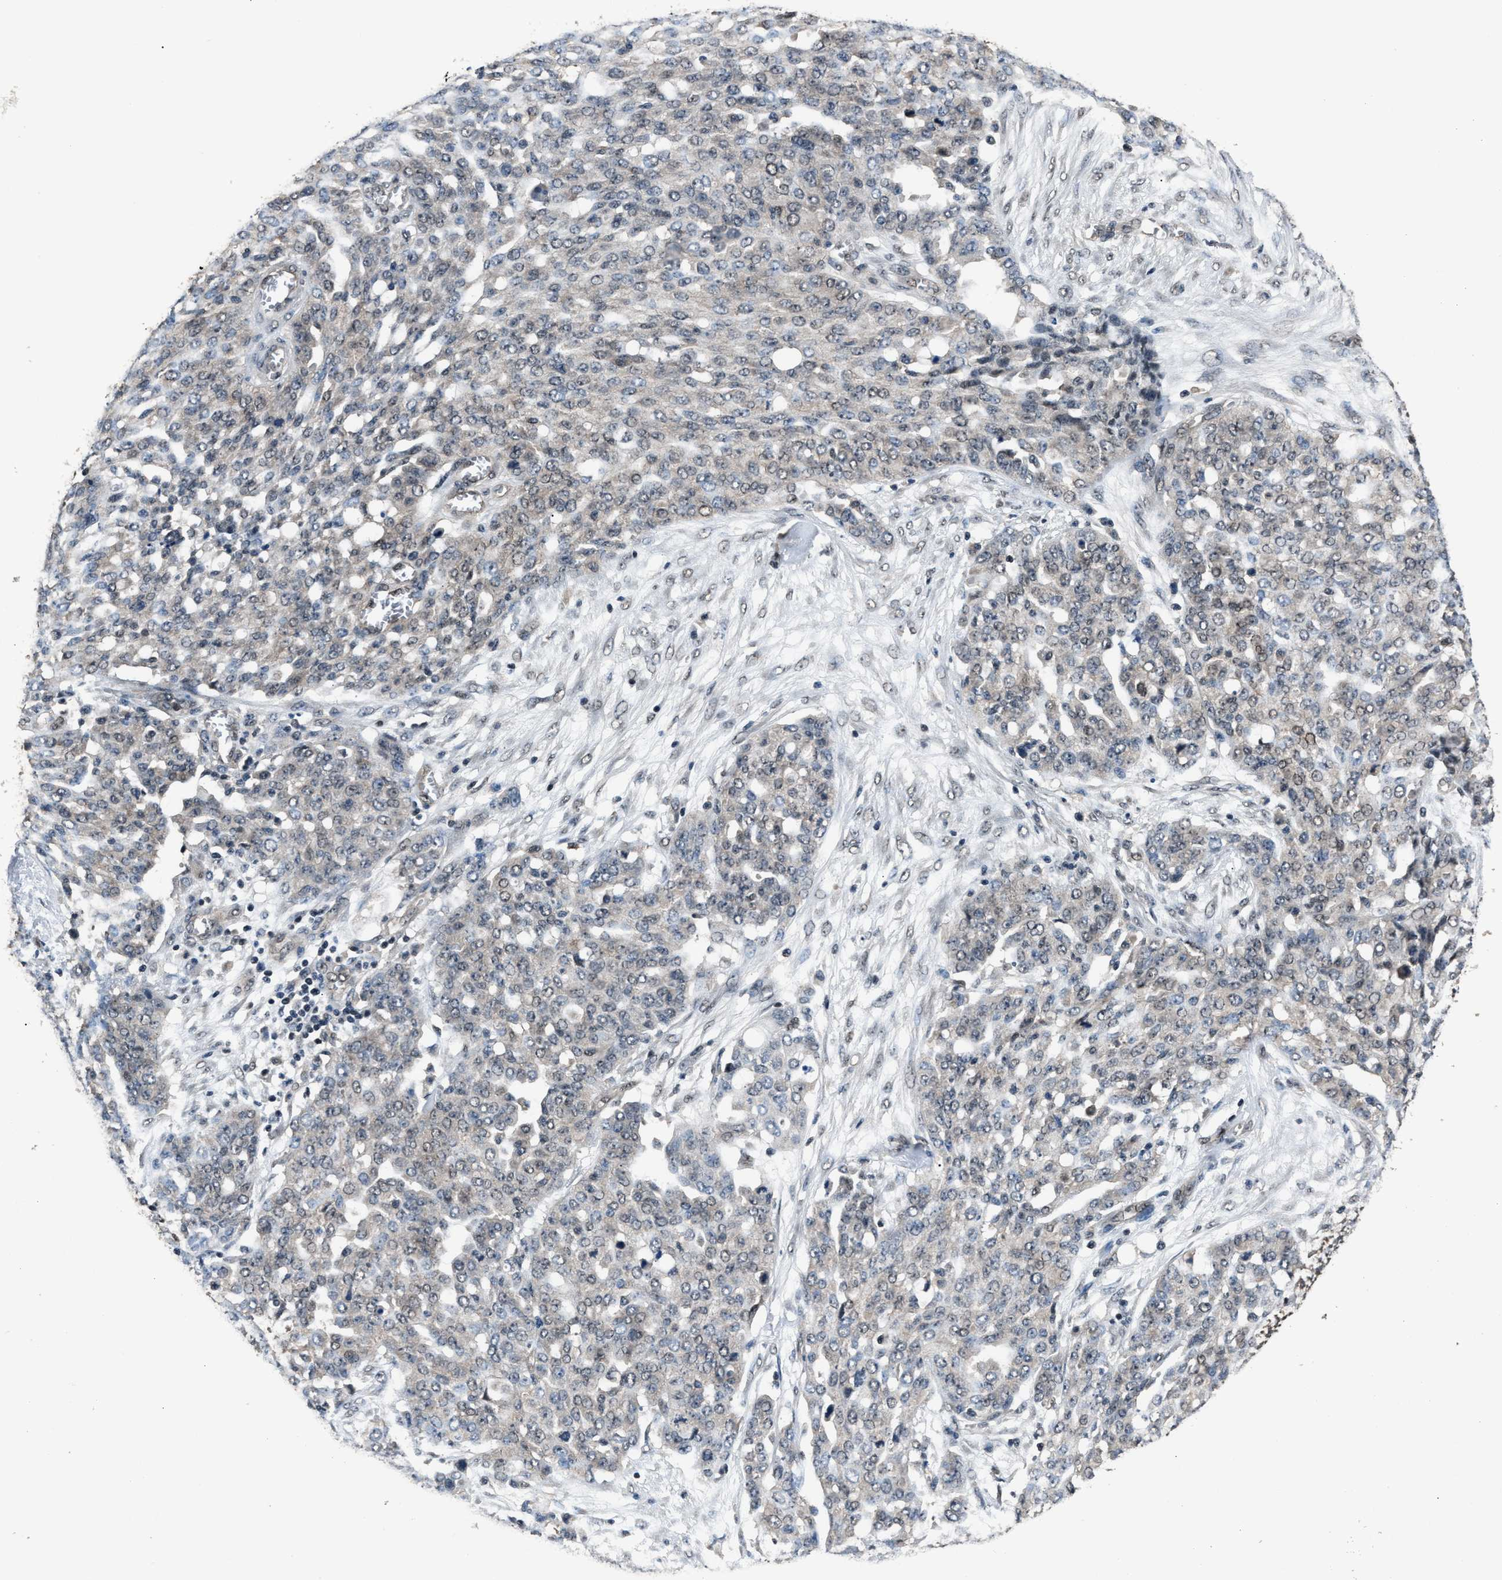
{"staining": {"intensity": "weak", "quantity": "<25%", "location": "nuclear"}, "tissue": "ovarian cancer", "cell_type": "Tumor cells", "image_type": "cancer", "snomed": [{"axis": "morphology", "description": "Cystadenocarcinoma, serous, NOS"}, {"axis": "topography", "description": "Soft tissue"}, {"axis": "topography", "description": "Ovary"}], "caption": "This photomicrograph is of ovarian cancer stained with IHC to label a protein in brown with the nuclei are counter-stained blue. There is no positivity in tumor cells.", "gene": "DFFA", "patient": {"sex": "female", "age": 57}}